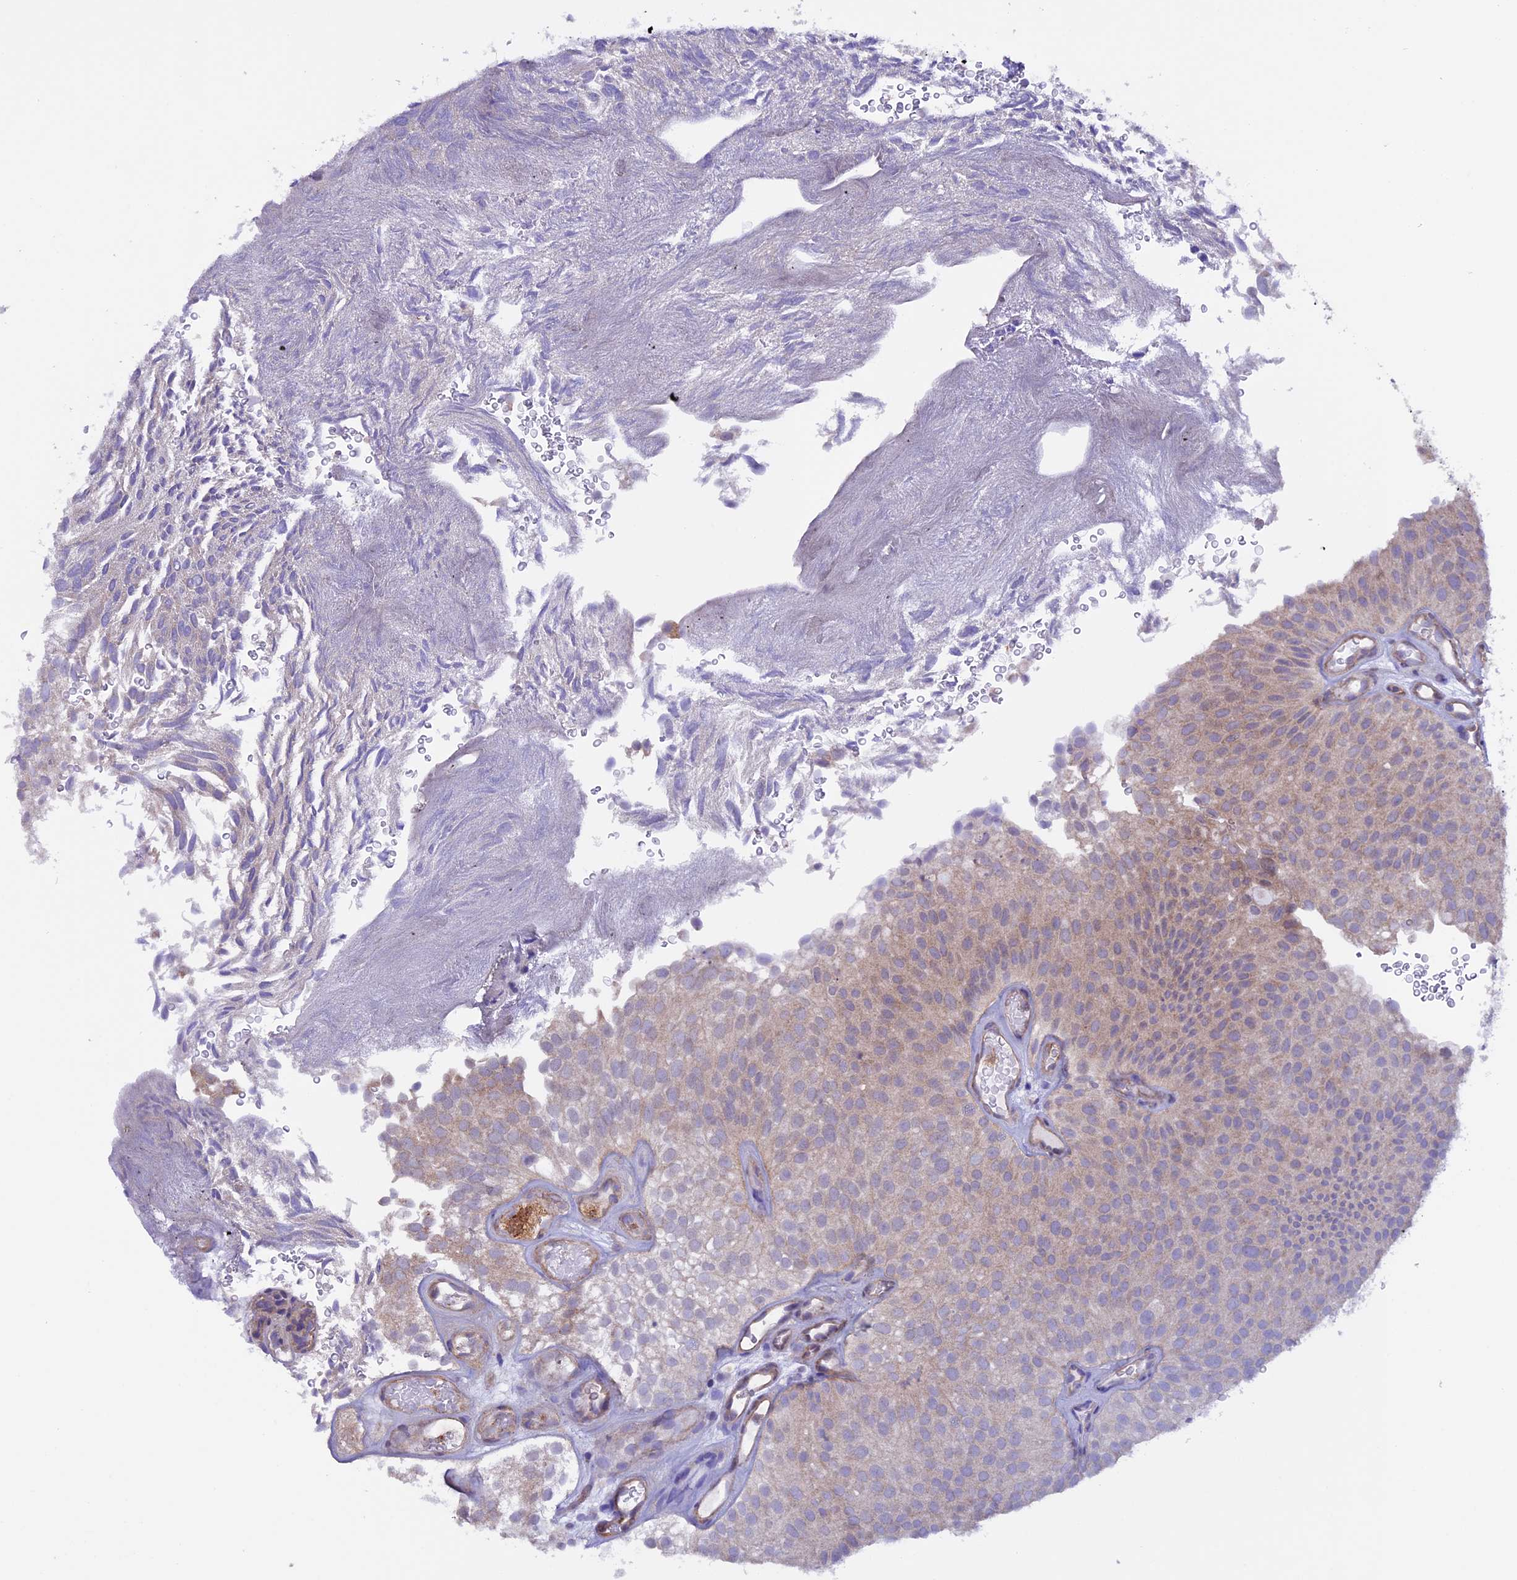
{"staining": {"intensity": "weak", "quantity": "25%-75%", "location": "cytoplasmic/membranous"}, "tissue": "urothelial cancer", "cell_type": "Tumor cells", "image_type": "cancer", "snomed": [{"axis": "morphology", "description": "Urothelial carcinoma, Low grade"}, {"axis": "topography", "description": "Urinary bladder"}], "caption": "A micrograph showing weak cytoplasmic/membranous staining in about 25%-75% of tumor cells in urothelial cancer, as visualized by brown immunohistochemical staining.", "gene": "TMEM171", "patient": {"sex": "male", "age": 78}}